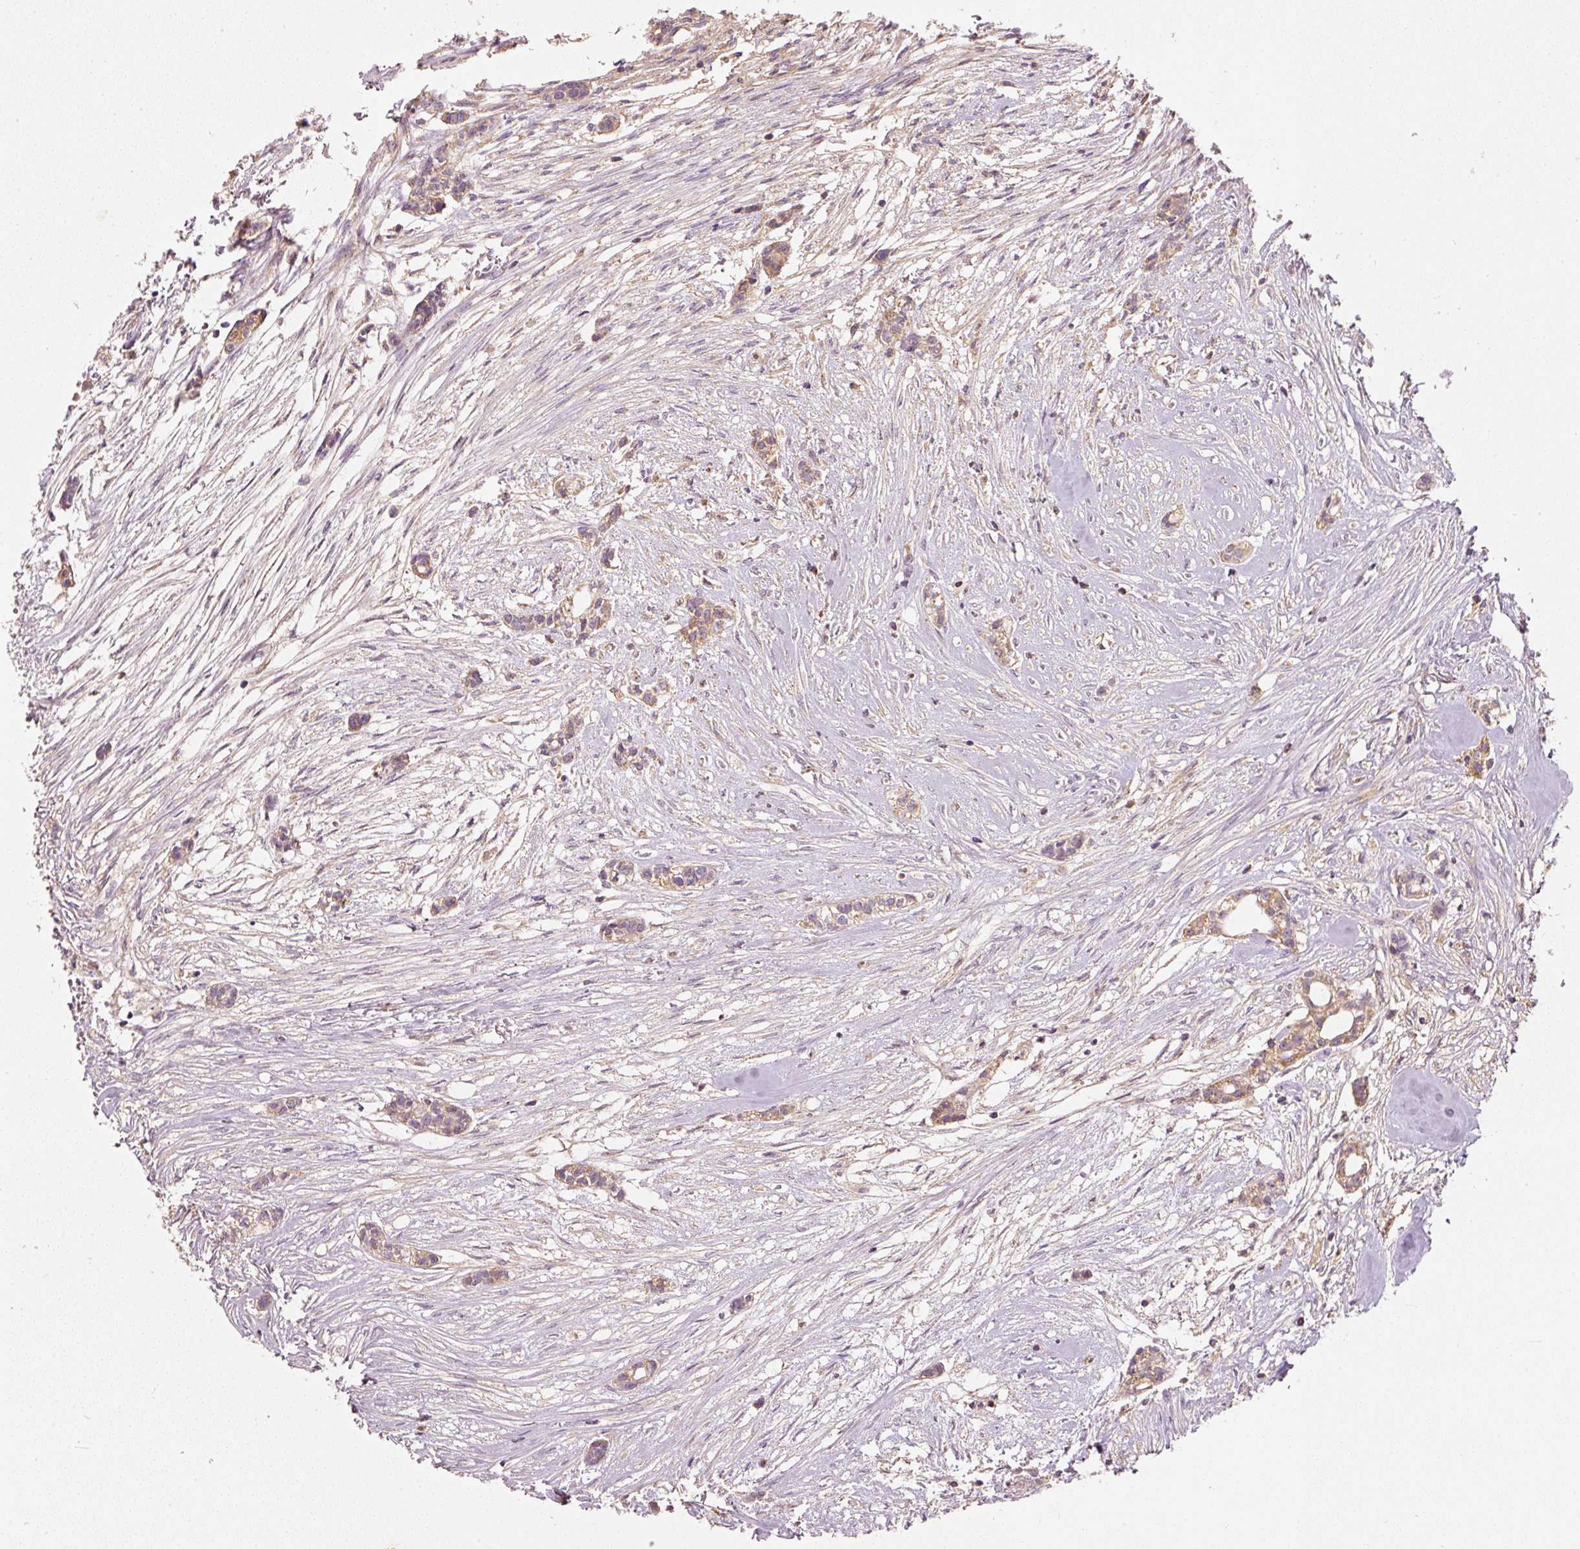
{"staining": {"intensity": "moderate", "quantity": ">75%", "location": "cytoplasmic/membranous"}, "tissue": "head and neck cancer", "cell_type": "Tumor cells", "image_type": "cancer", "snomed": [{"axis": "morphology", "description": "Adenocarcinoma, NOS"}, {"axis": "topography", "description": "Head-Neck"}], "caption": "Head and neck adenocarcinoma stained with a brown dye reveals moderate cytoplasmic/membranous positive staining in approximately >75% of tumor cells.", "gene": "PSENEN", "patient": {"sex": "male", "age": 81}}